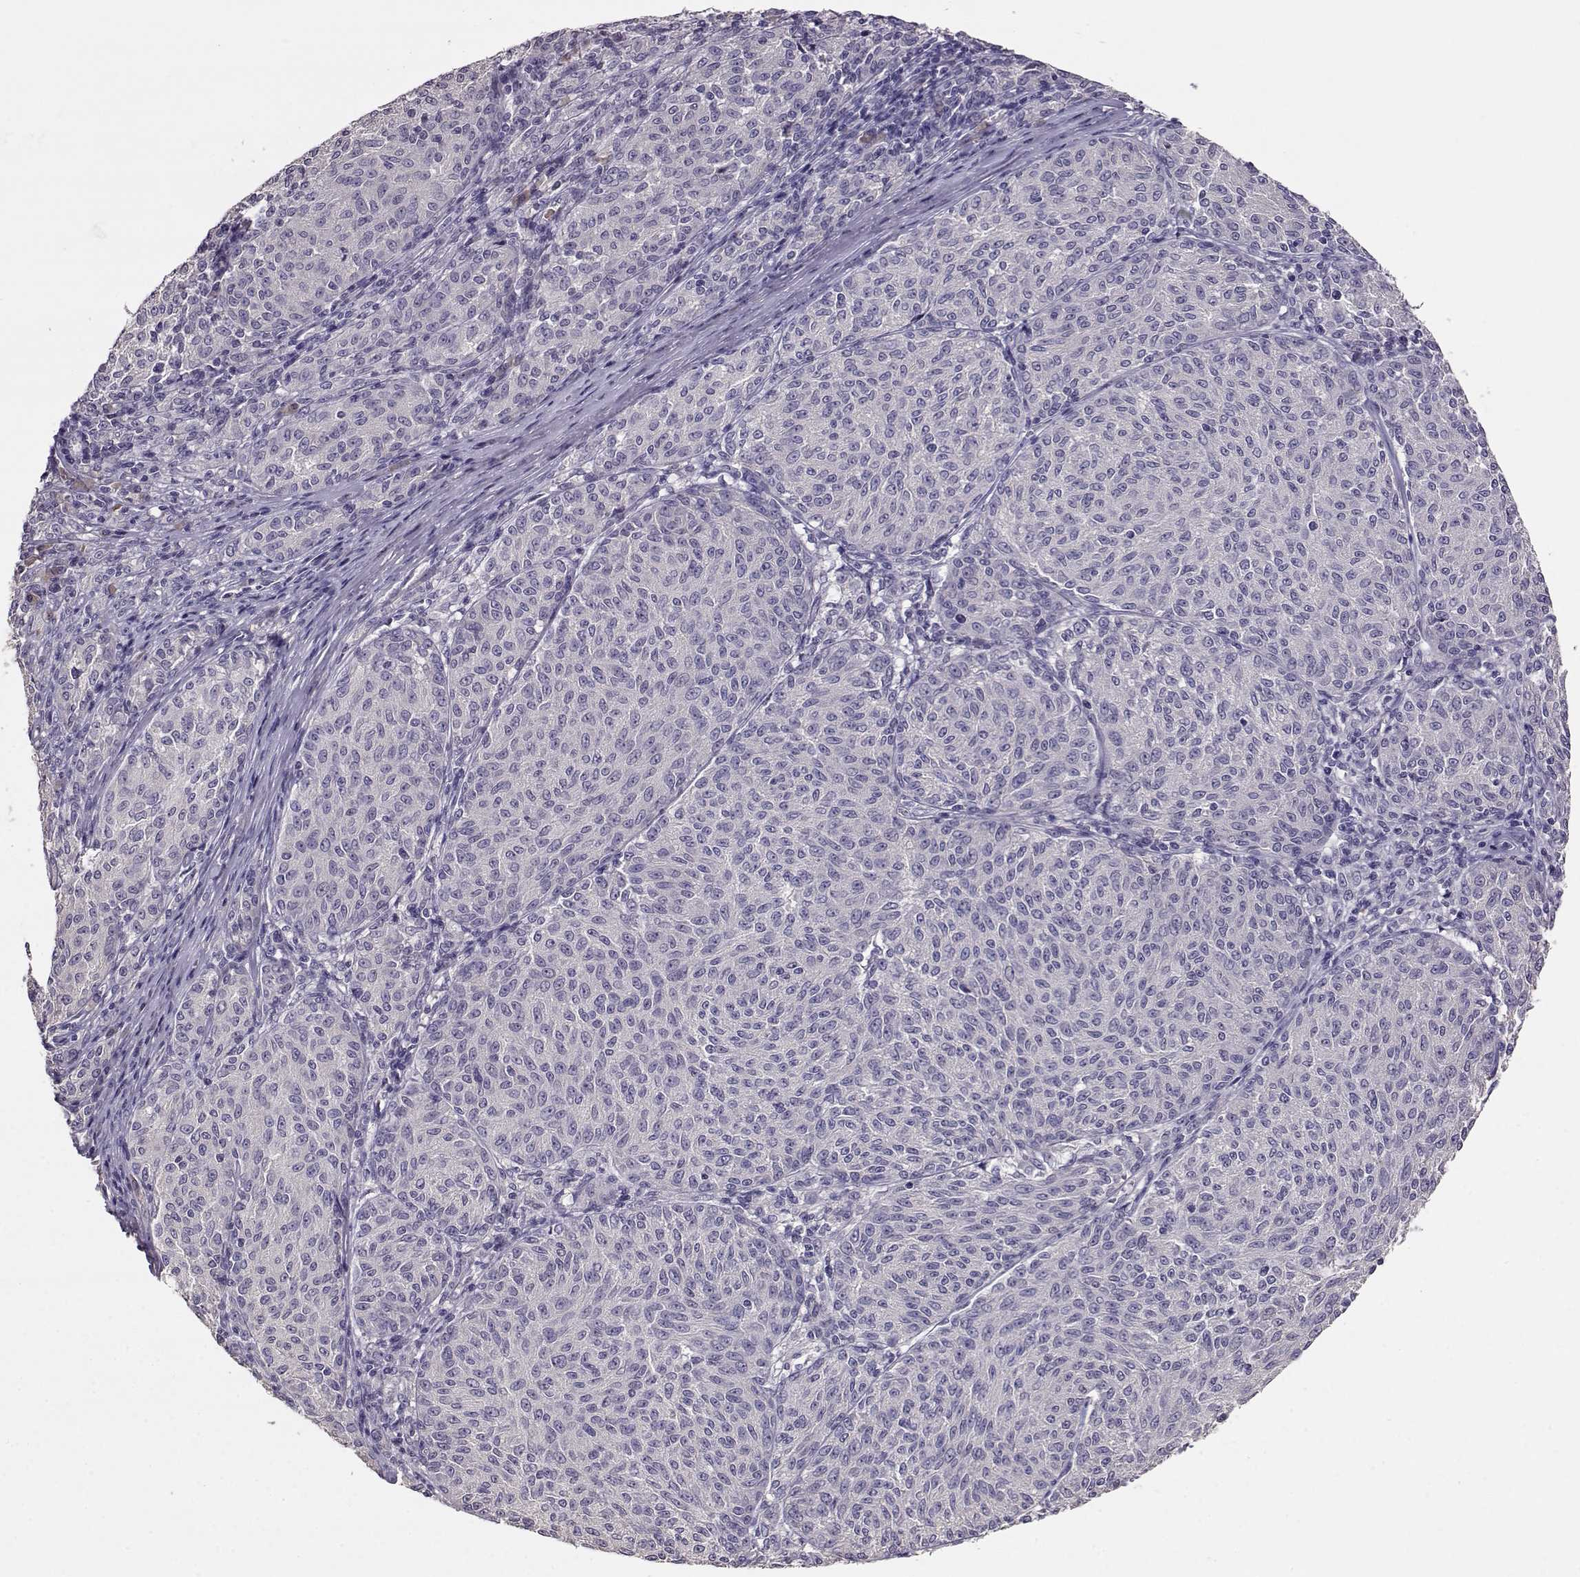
{"staining": {"intensity": "negative", "quantity": "none", "location": "none"}, "tissue": "melanoma", "cell_type": "Tumor cells", "image_type": "cancer", "snomed": [{"axis": "morphology", "description": "Malignant melanoma, NOS"}, {"axis": "topography", "description": "Skin"}], "caption": "Melanoma stained for a protein using immunohistochemistry (IHC) displays no expression tumor cells.", "gene": "TACR1", "patient": {"sex": "female", "age": 72}}